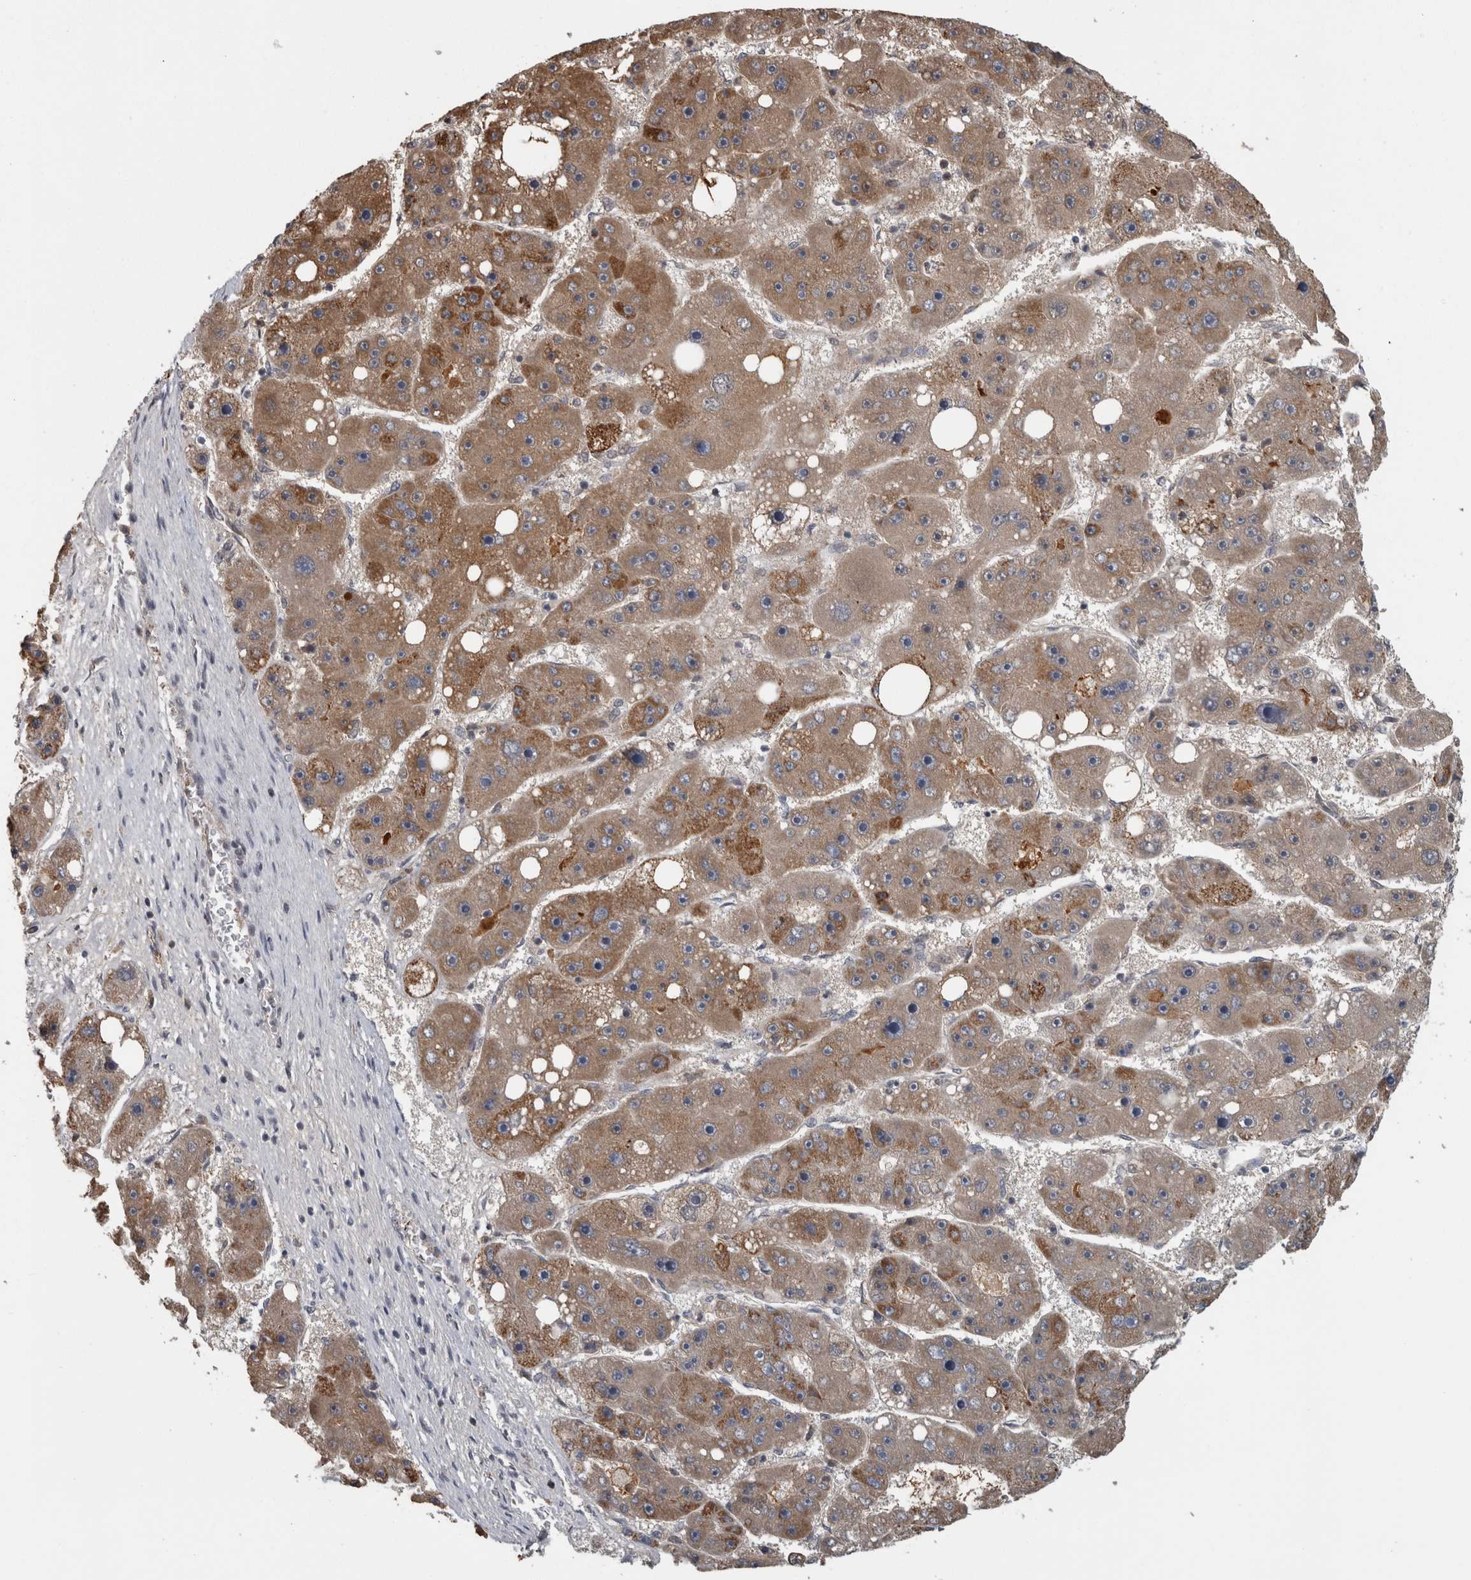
{"staining": {"intensity": "moderate", "quantity": ">75%", "location": "cytoplasmic/membranous"}, "tissue": "liver cancer", "cell_type": "Tumor cells", "image_type": "cancer", "snomed": [{"axis": "morphology", "description": "Carcinoma, Hepatocellular, NOS"}, {"axis": "topography", "description": "Liver"}], "caption": "Immunohistochemical staining of human liver cancer shows medium levels of moderate cytoplasmic/membranous protein positivity in approximately >75% of tumor cells.", "gene": "OR2K2", "patient": {"sex": "female", "age": 61}}